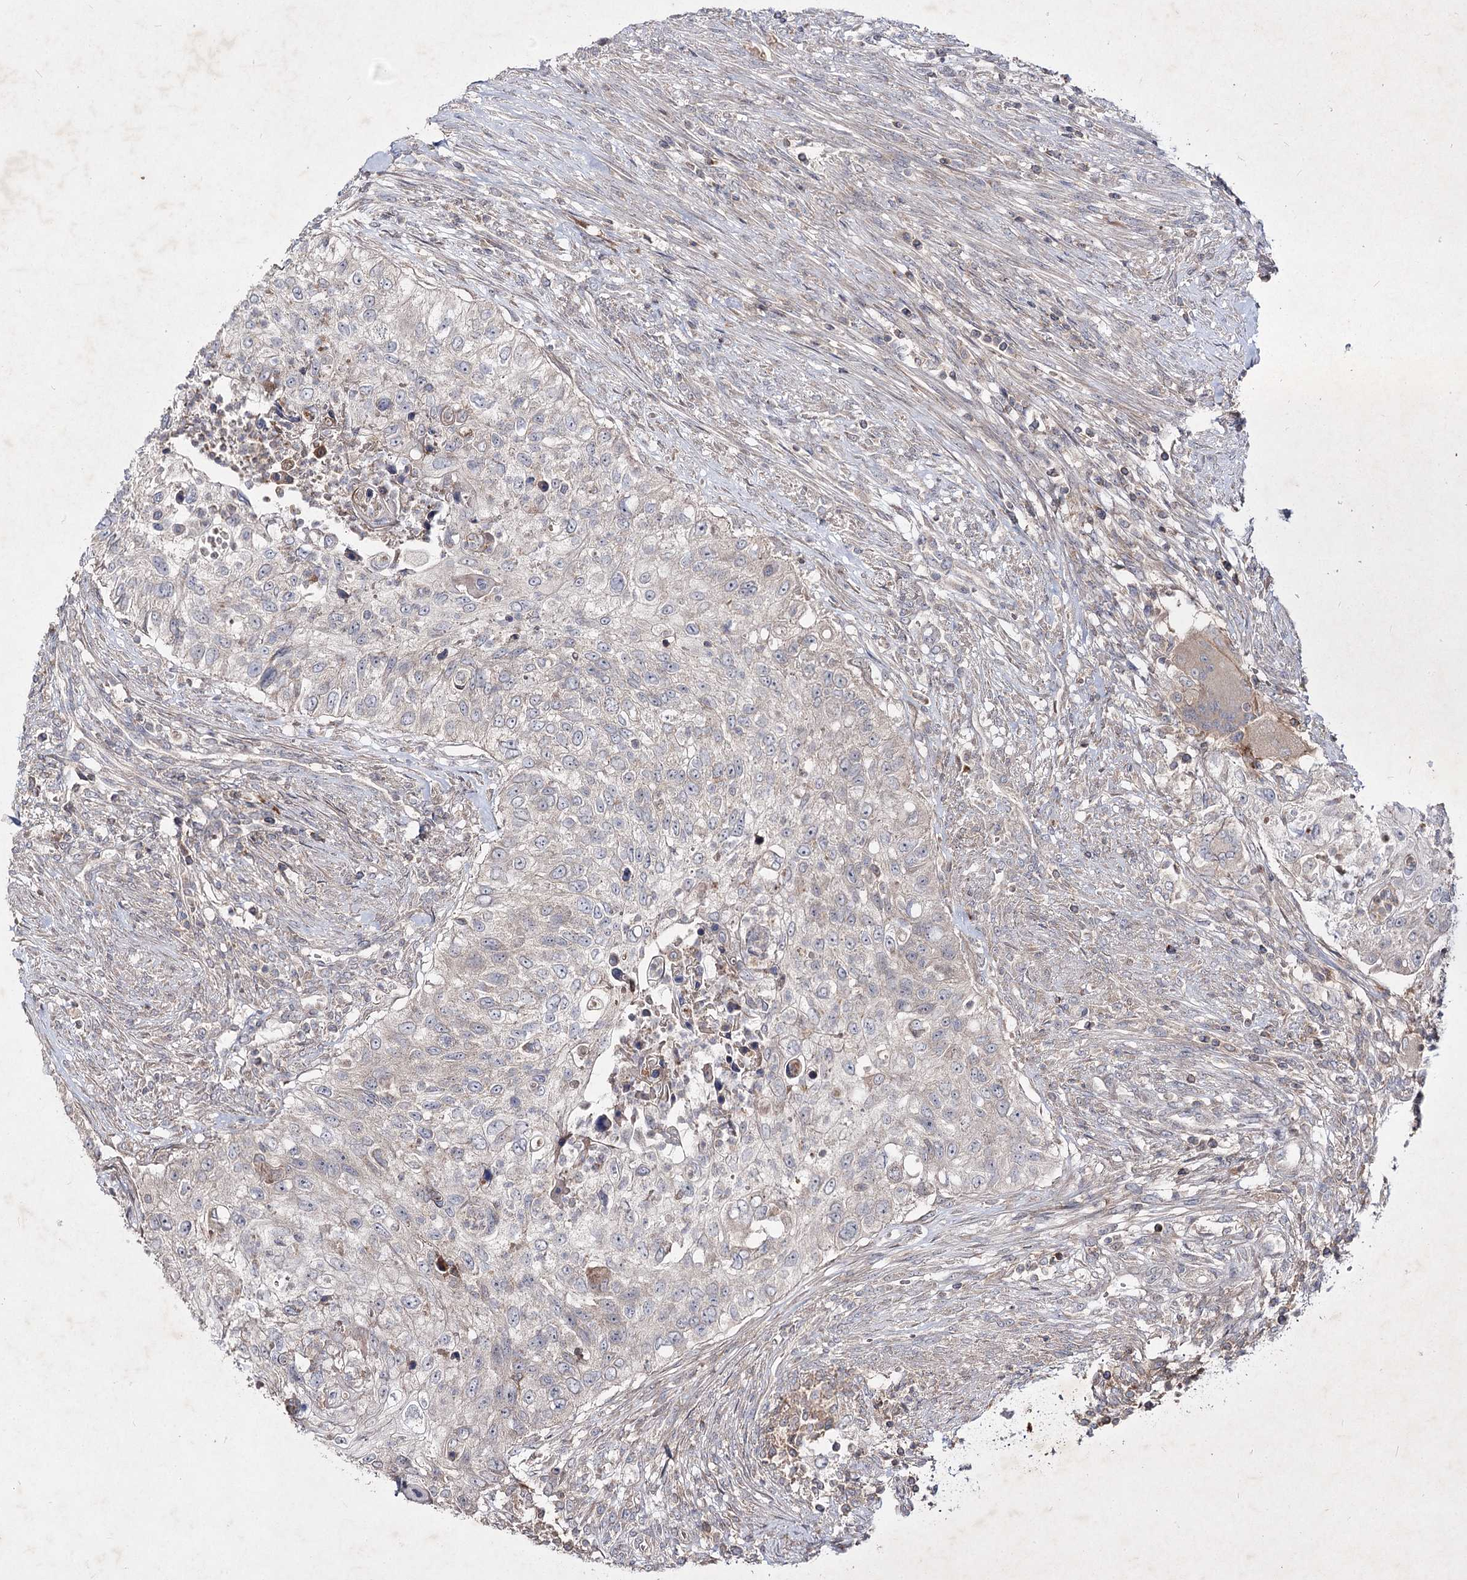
{"staining": {"intensity": "negative", "quantity": "none", "location": "none"}, "tissue": "urothelial cancer", "cell_type": "Tumor cells", "image_type": "cancer", "snomed": [{"axis": "morphology", "description": "Urothelial carcinoma, High grade"}, {"axis": "topography", "description": "Urinary bladder"}], "caption": "Tumor cells show no significant staining in urothelial cancer. The staining is performed using DAB brown chromogen with nuclei counter-stained in using hematoxylin.", "gene": "CIB2", "patient": {"sex": "female", "age": 60}}